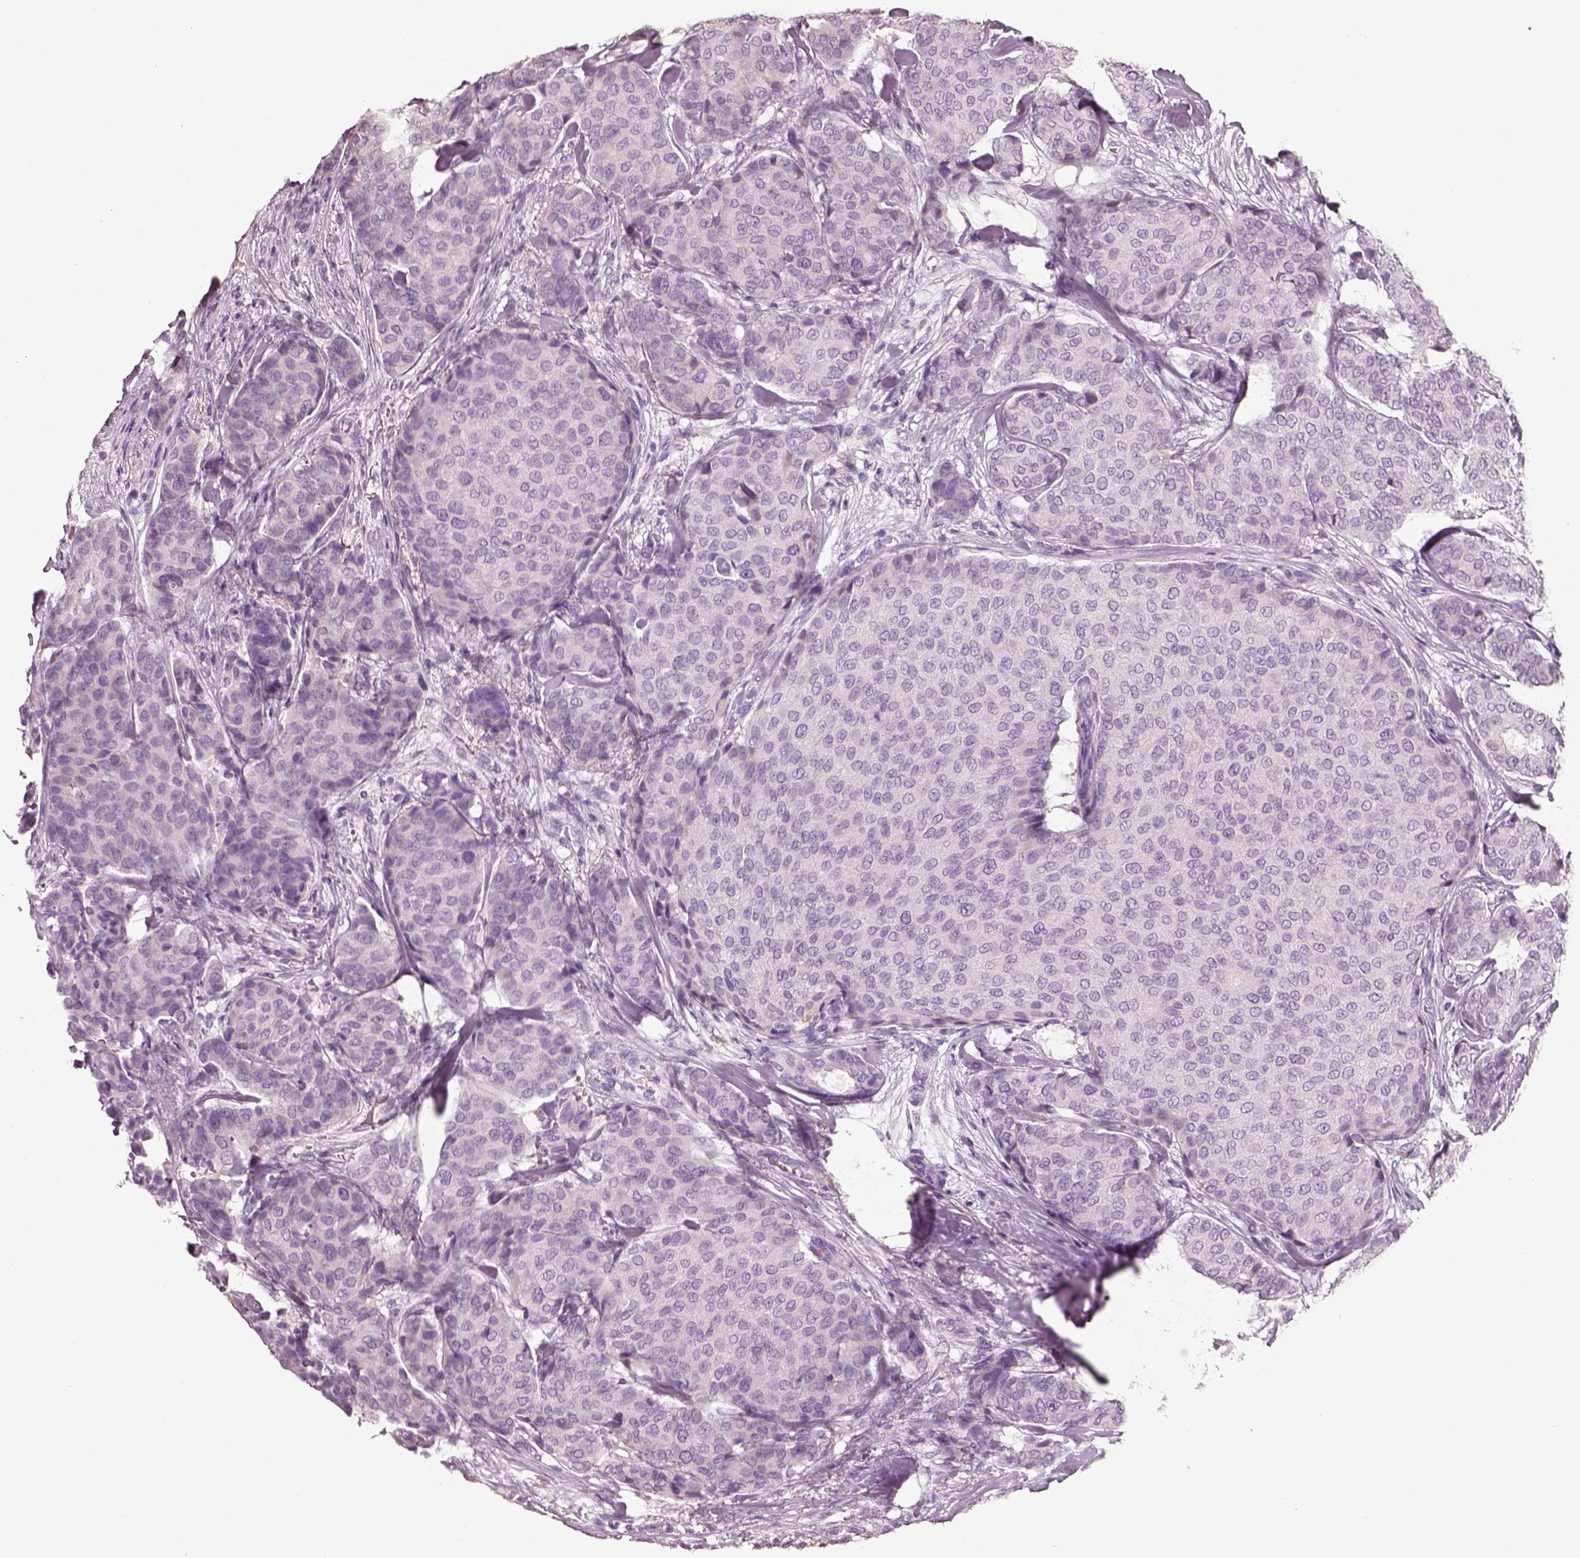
{"staining": {"intensity": "negative", "quantity": "none", "location": "none"}, "tissue": "breast cancer", "cell_type": "Tumor cells", "image_type": "cancer", "snomed": [{"axis": "morphology", "description": "Duct carcinoma"}, {"axis": "topography", "description": "Breast"}], "caption": "DAB (3,3'-diaminobenzidine) immunohistochemical staining of invasive ductal carcinoma (breast) exhibits no significant staining in tumor cells. (Stains: DAB (3,3'-diaminobenzidine) IHC with hematoxylin counter stain, Microscopy: brightfield microscopy at high magnification).", "gene": "PNOC", "patient": {"sex": "female", "age": 75}}